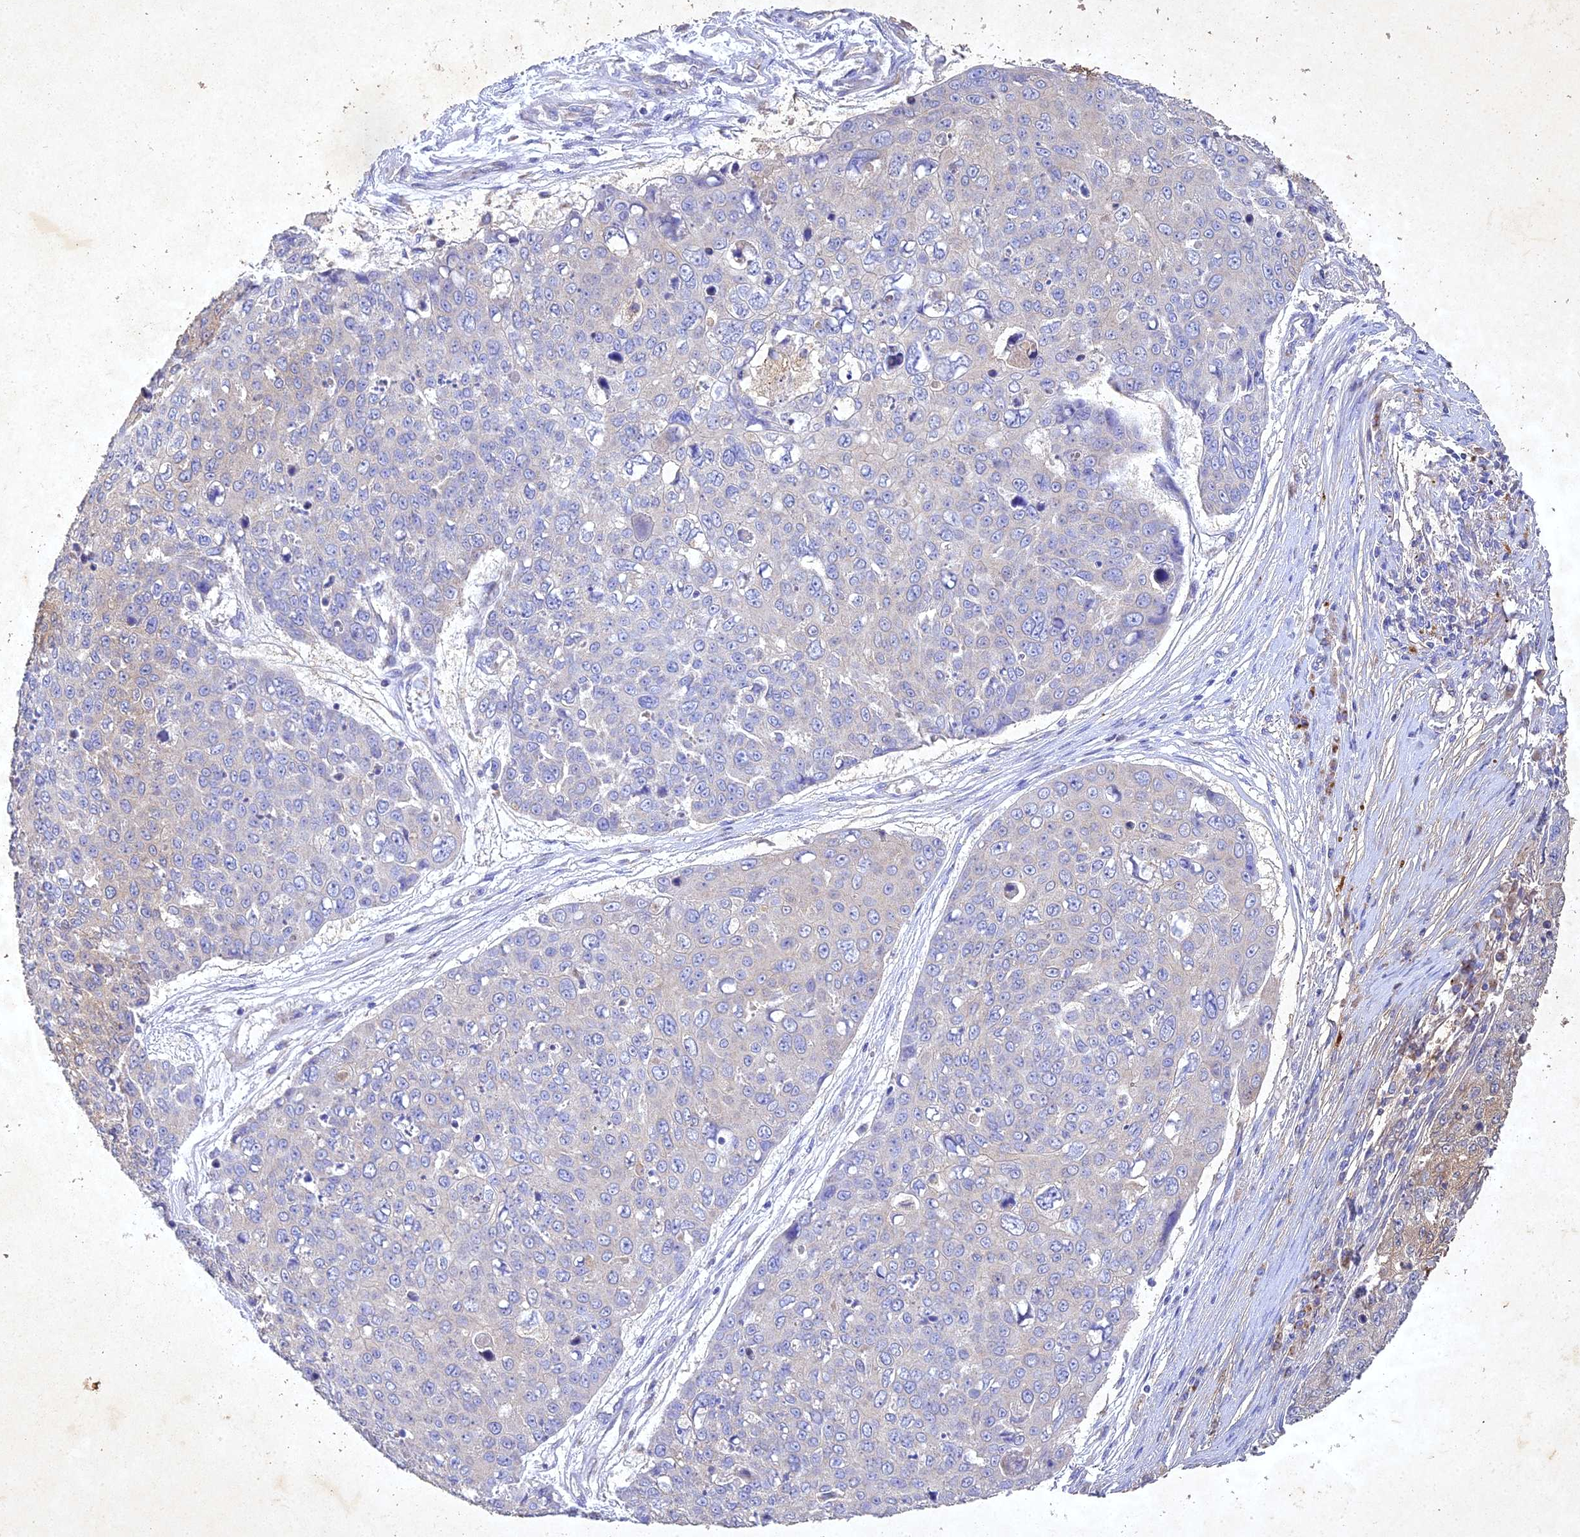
{"staining": {"intensity": "negative", "quantity": "none", "location": "none"}, "tissue": "skin cancer", "cell_type": "Tumor cells", "image_type": "cancer", "snomed": [{"axis": "morphology", "description": "Squamous cell carcinoma, NOS"}, {"axis": "topography", "description": "Skin"}], "caption": "IHC image of neoplastic tissue: human skin cancer (squamous cell carcinoma) stained with DAB (3,3'-diaminobenzidine) displays no significant protein expression in tumor cells. (DAB immunohistochemistry with hematoxylin counter stain).", "gene": "NDUFV1", "patient": {"sex": "male", "age": 71}}